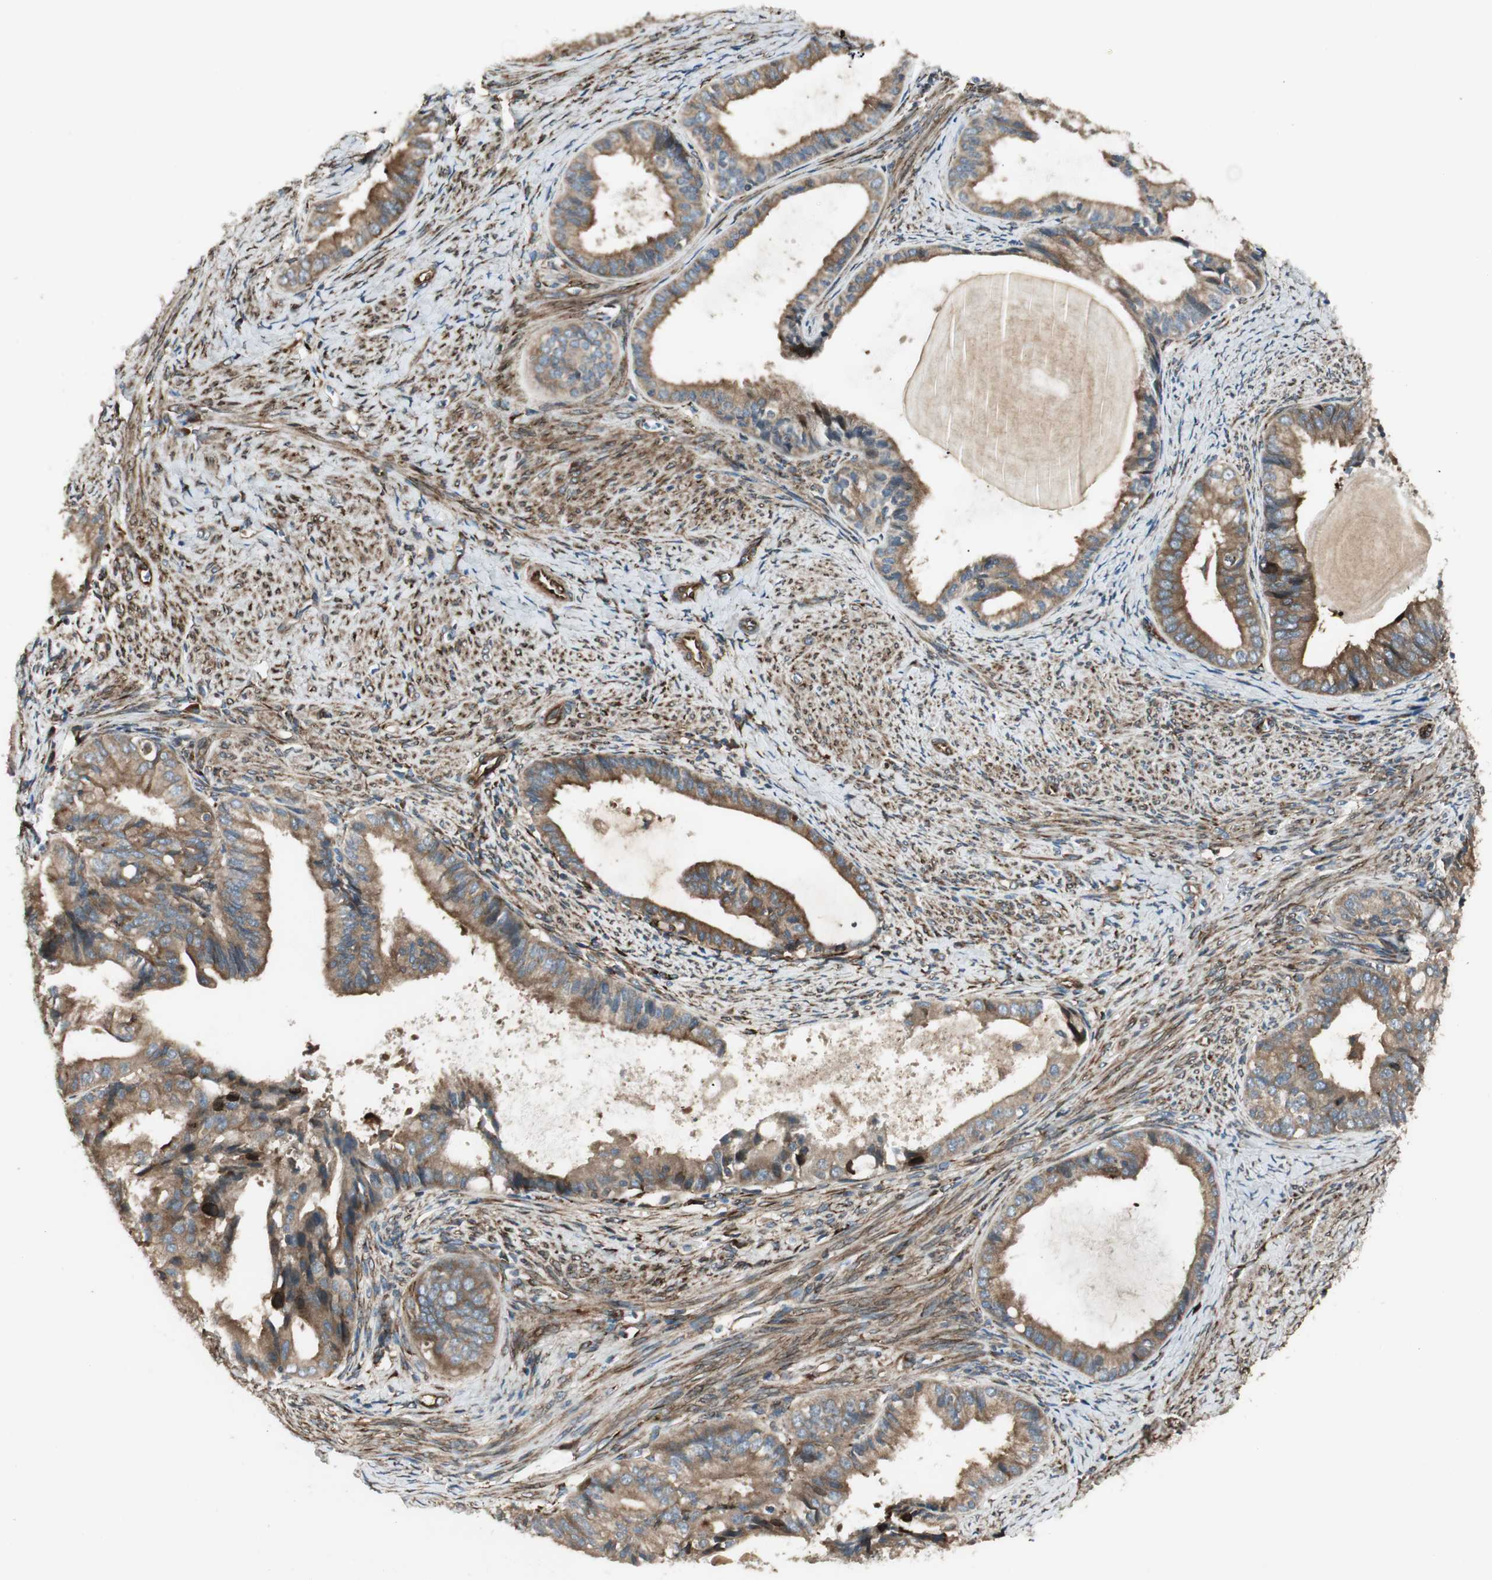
{"staining": {"intensity": "moderate", "quantity": ">75%", "location": "cytoplasmic/membranous"}, "tissue": "endometrial cancer", "cell_type": "Tumor cells", "image_type": "cancer", "snomed": [{"axis": "morphology", "description": "Adenocarcinoma, NOS"}, {"axis": "topography", "description": "Endometrium"}], "caption": "The photomicrograph shows staining of endometrial cancer (adenocarcinoma), revealing moderate cytoplasmic/membranous protein positivity (brown color) within tumor cells. The staining was performed using DAB (3,3'-diaminobenzidine), with brown indicating positive protein expression. Nuclei are stained blue with hematoxylin.", "gene": "PRKG1", "patient": {"sex": "female", "age": 86}}